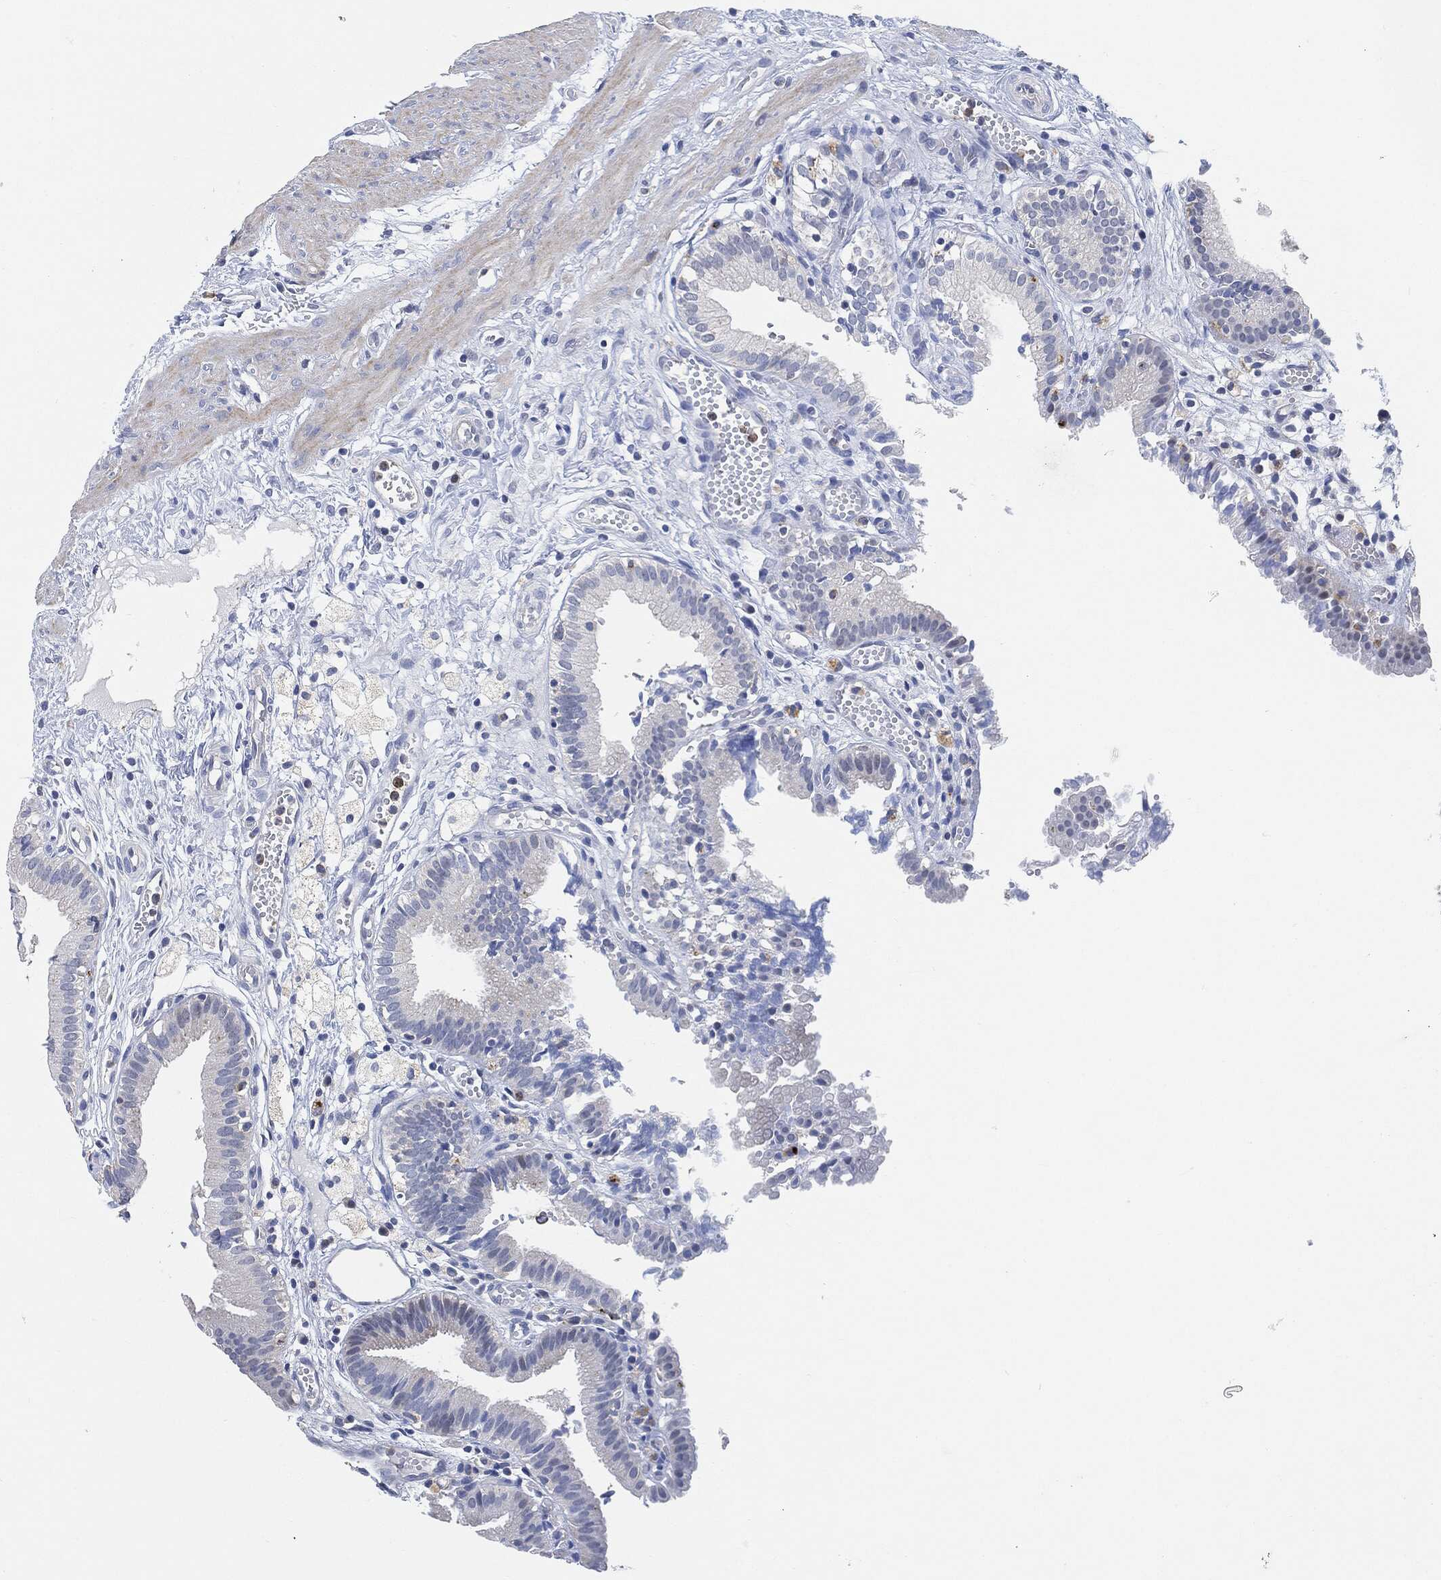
{"staining": {"intensity": "negative", "quantity": "none", "location": "none"}, "tissue": "gallbladder", "cell_type": "Glandular cells", "image_type": "normal", "snomed": [{"axis": "morphology", "description": "Normal tissue, NOS"}, {"axis": "topography", "description": "Gallbladder"}], "caption": "A high-resolution image shows immunohistochemistry (IHC) staining of normal gallbladder, which displays no significant staining in glandular cells. (Stains: DAB (3,3'-diaminobenzidine) IHC with hematoxylin counter stain, Microscopy: brightfield microscopy at high magnification).", "gene": "VSIG4", "patient": {"sex": "female", "age": 24}}